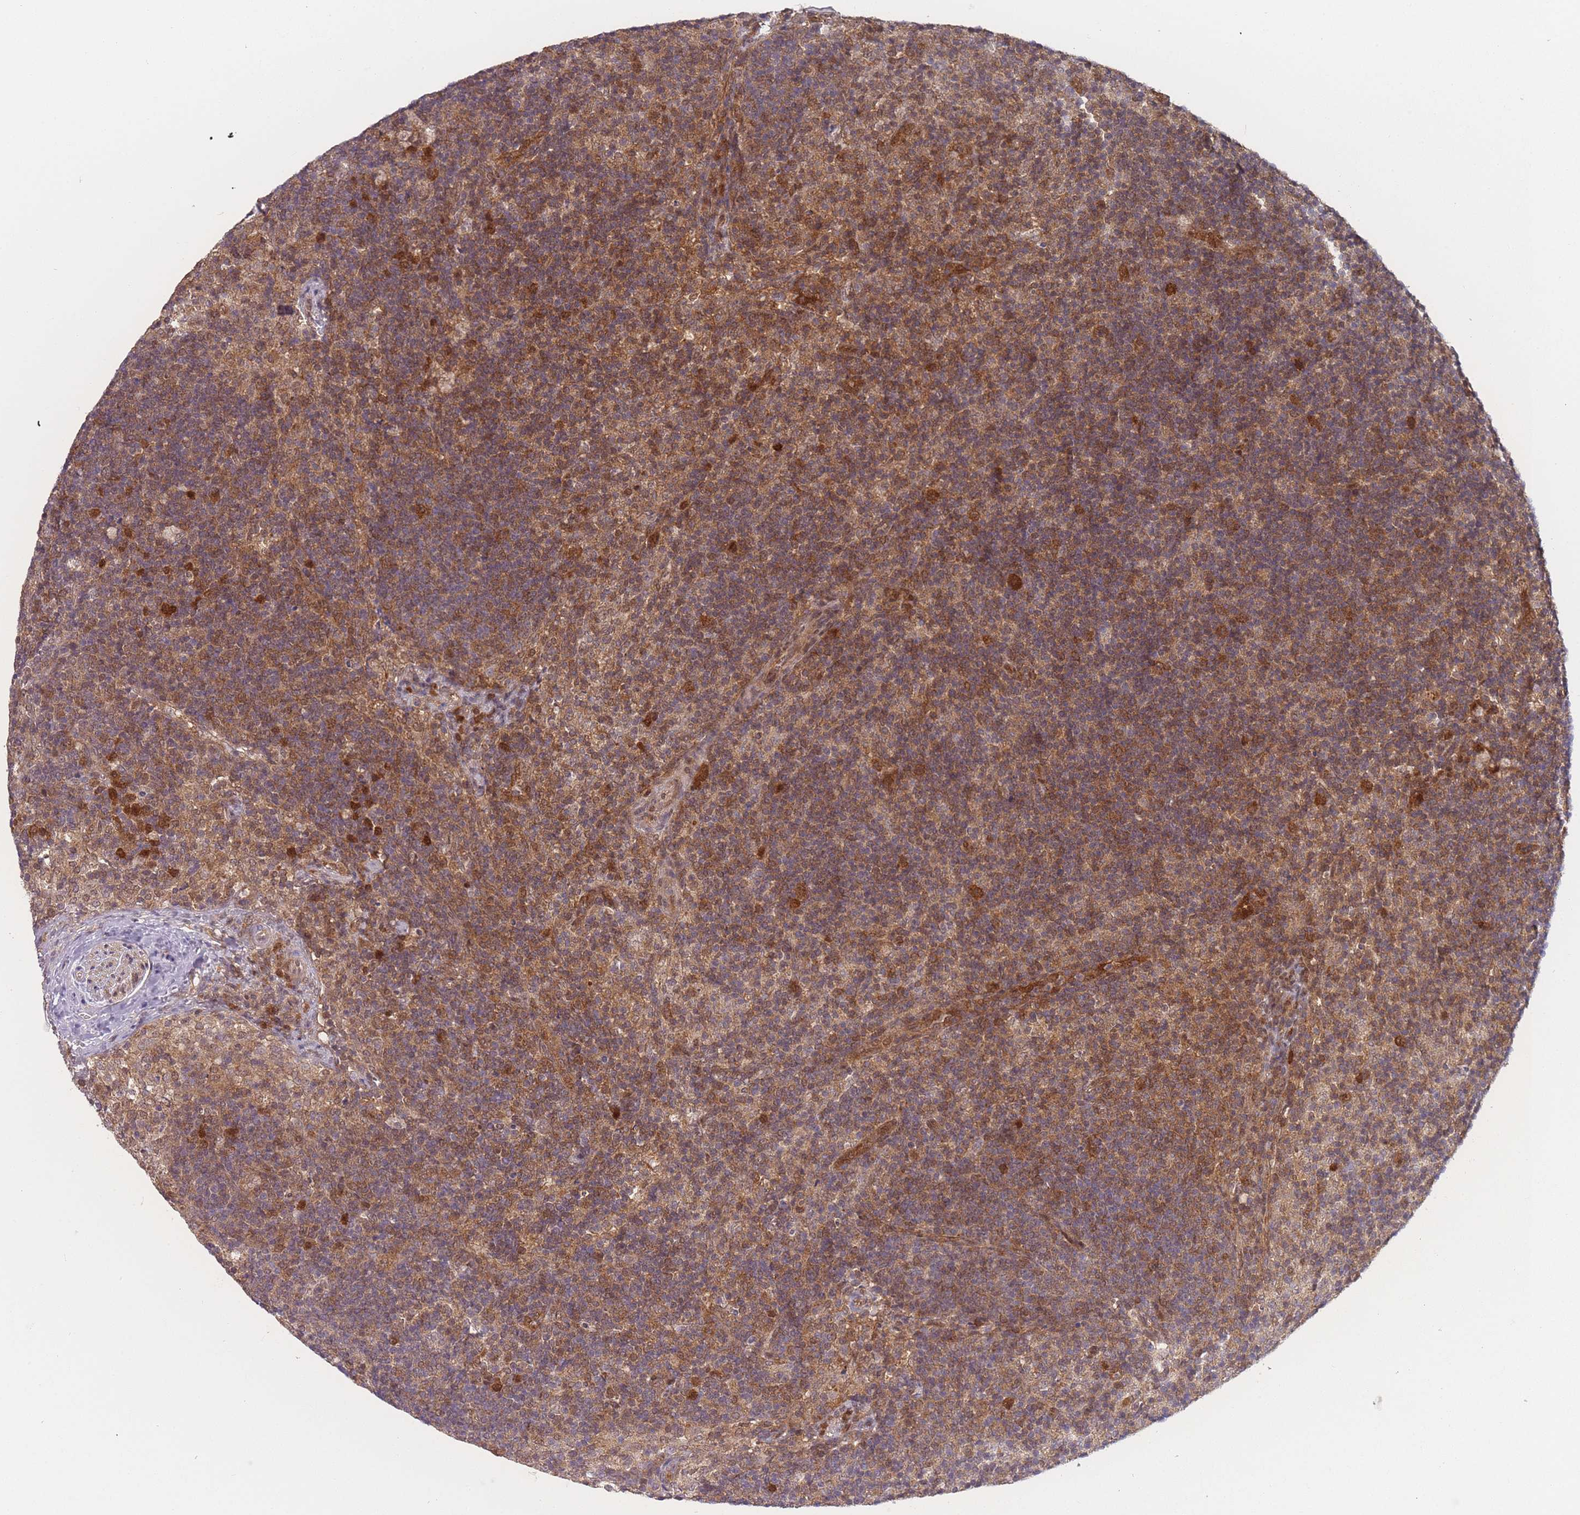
{"staining": {"intensity": "moderate", "quantity": "25%-75%", "location": "cytoplasmic/membranous"}, "tissue": "lymph node", "cell_type": "Non-germinal center cells", "image_type": "normal", "snomed": [{"axis": "morphology", "description": "Normal tissue, NOS"}, {"axis": "topography", "description": "Lymph node"}], "caption": "Moderate cytoplasmic/membranous positivity is identified in about 25%-75% of non-germinal center cells in unremarkable lymph node. Nuclei are stained in blue.", "gene": "MRI1", "patient": {"sex": "female", "age": 30}}